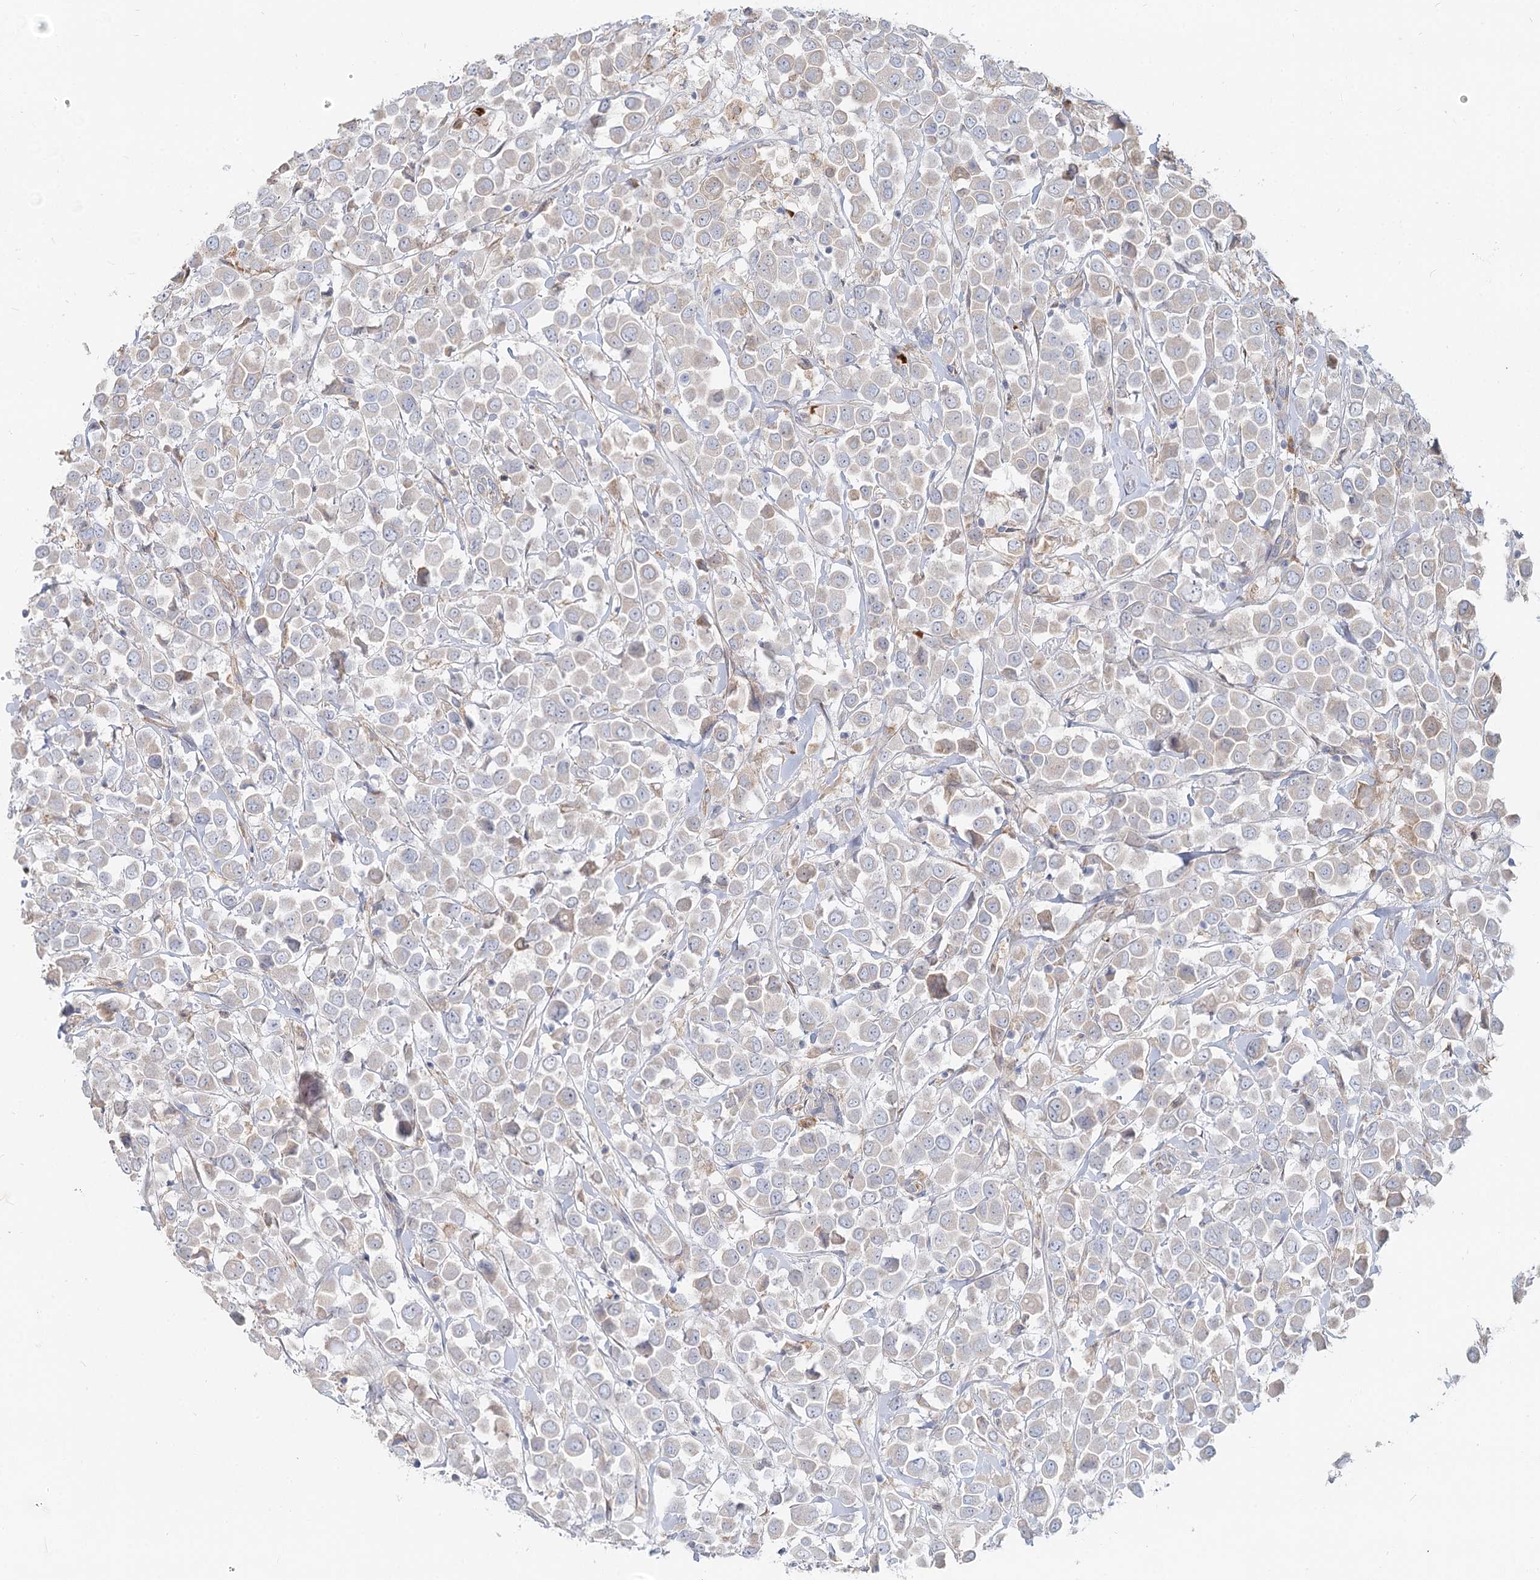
{"staining": {"intensity": "negative", "quantity": "none", "location": "none"}, "tissue": "breast cancer", "cell_type": "Tumor cells", "image_type": "cancer", "snomed": [{"axis": "morphology", "description": "Duct carcinoma"}, {"axis": "topography", "description": "Breast"}], "caption": "Breast cancer was stained to show a protein in brown. There is no significant positivity in tumor cells. (Stains: DAB immunohistochemistry (IHC) with hematoxylin counter stain, Microscopy: brightfield microscopy at high magnification).", "gene": "ANKRD16", "patient": {"sex": "female", "age": 61}}